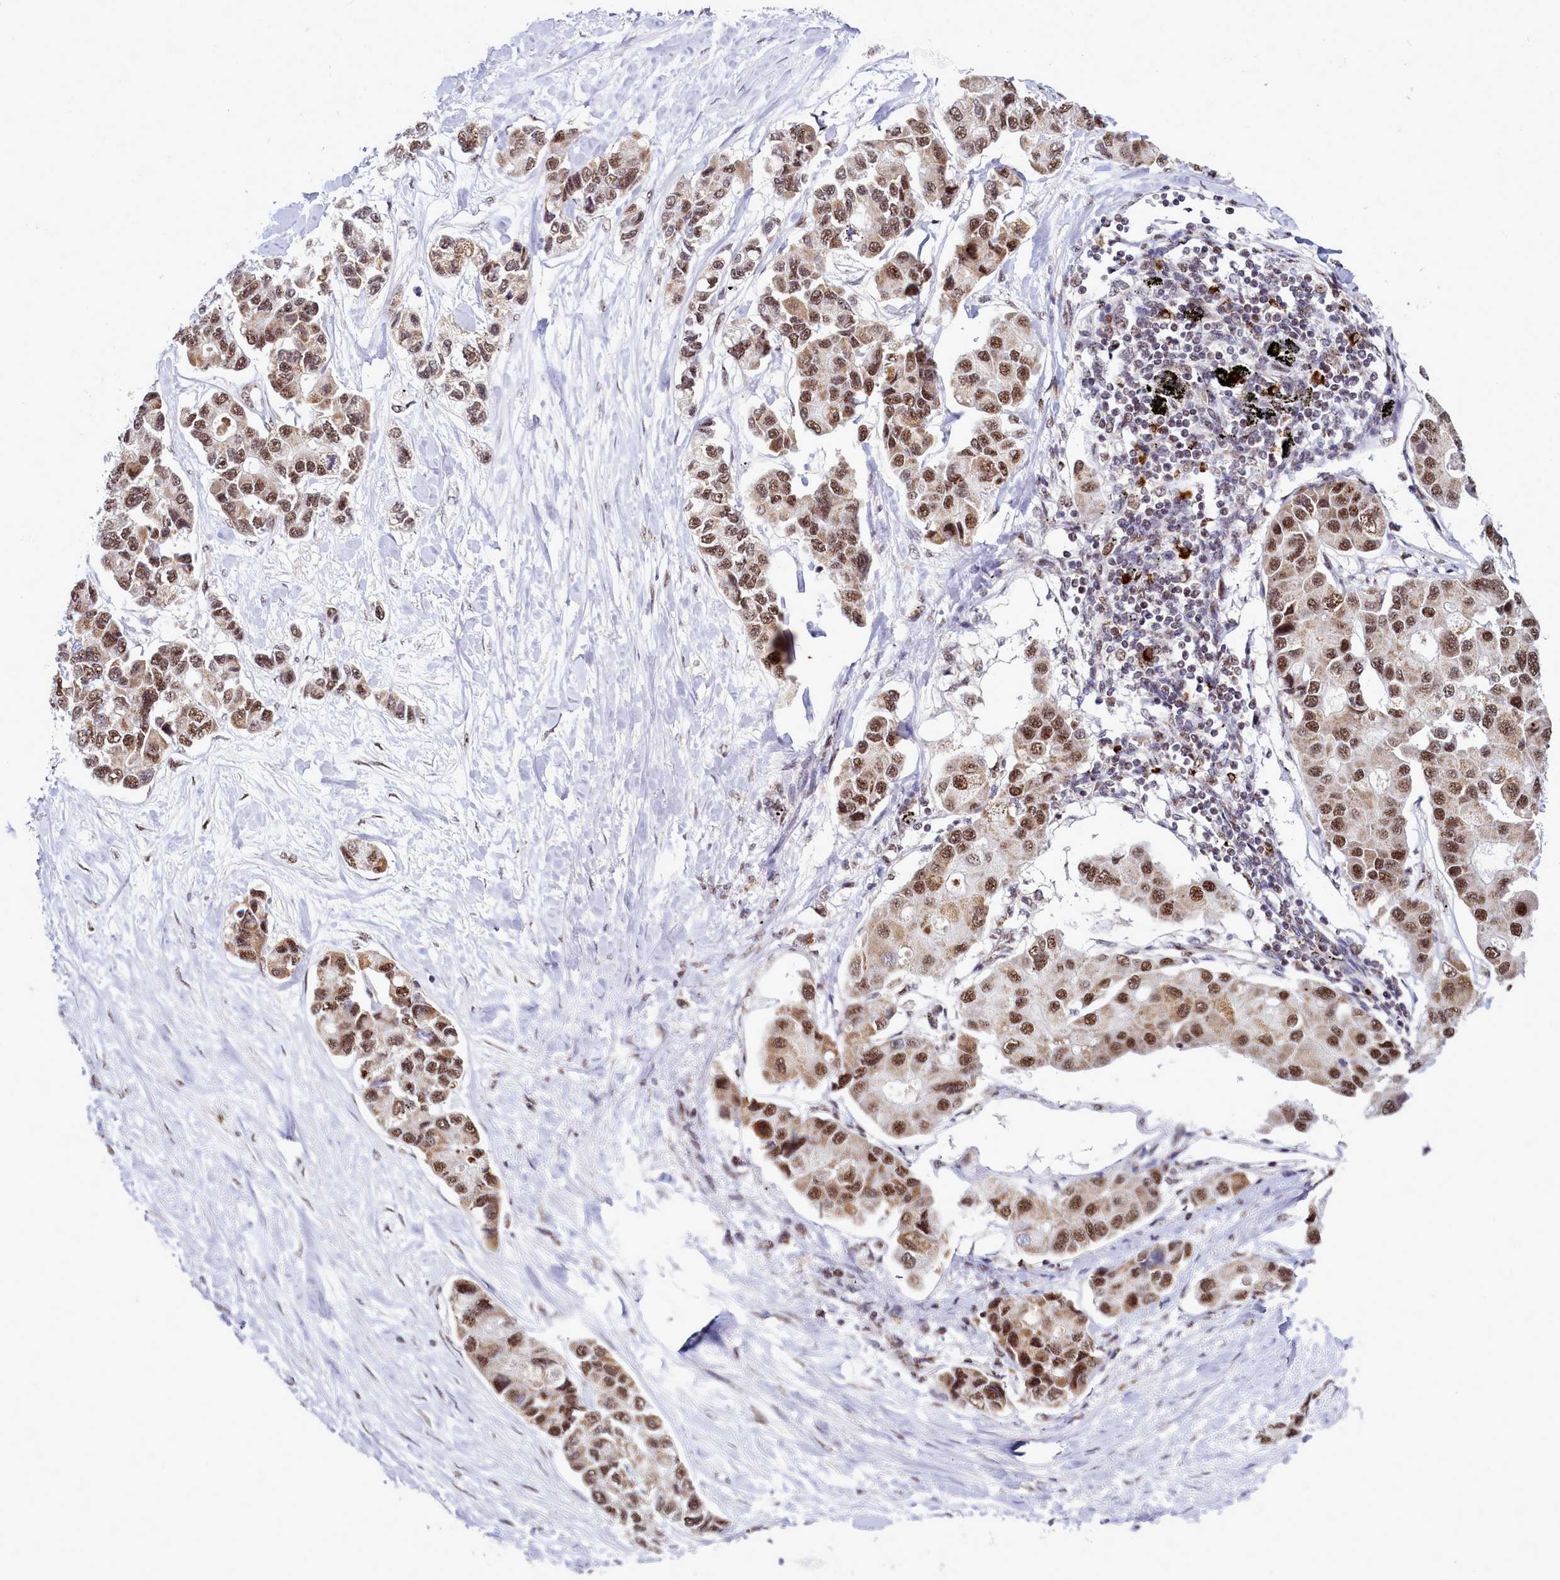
{"staining": {"intensity": "moderate", "quantity": ">75%", "location": "cytoplasmic/membranous,nuclear"}, "tissue": "lung cancer", "cell_type": "Tumor cells", "image_type": "cancer", "snomed": [{"axis": "morphology", "description": "Adenocarcinoma, NOS"}, {"axis": "topography", "description": "Lung"}], "caption": "Immunohistochemistry (IHC) staining of lung cancer, which demonstrates medium levels of moderate cytoplasmic/membranous and nuclear positivity in approximately >75% of tumor cells indicating moderate cytoplasmic/membranous and nuclear protein expression. The staining was performed using DAB (brown) for protein detection and nuclei were counterstained in hematoxylin (blue).", "gene": "POM121L2", "patient": {"sex": "female", "age": 54}}